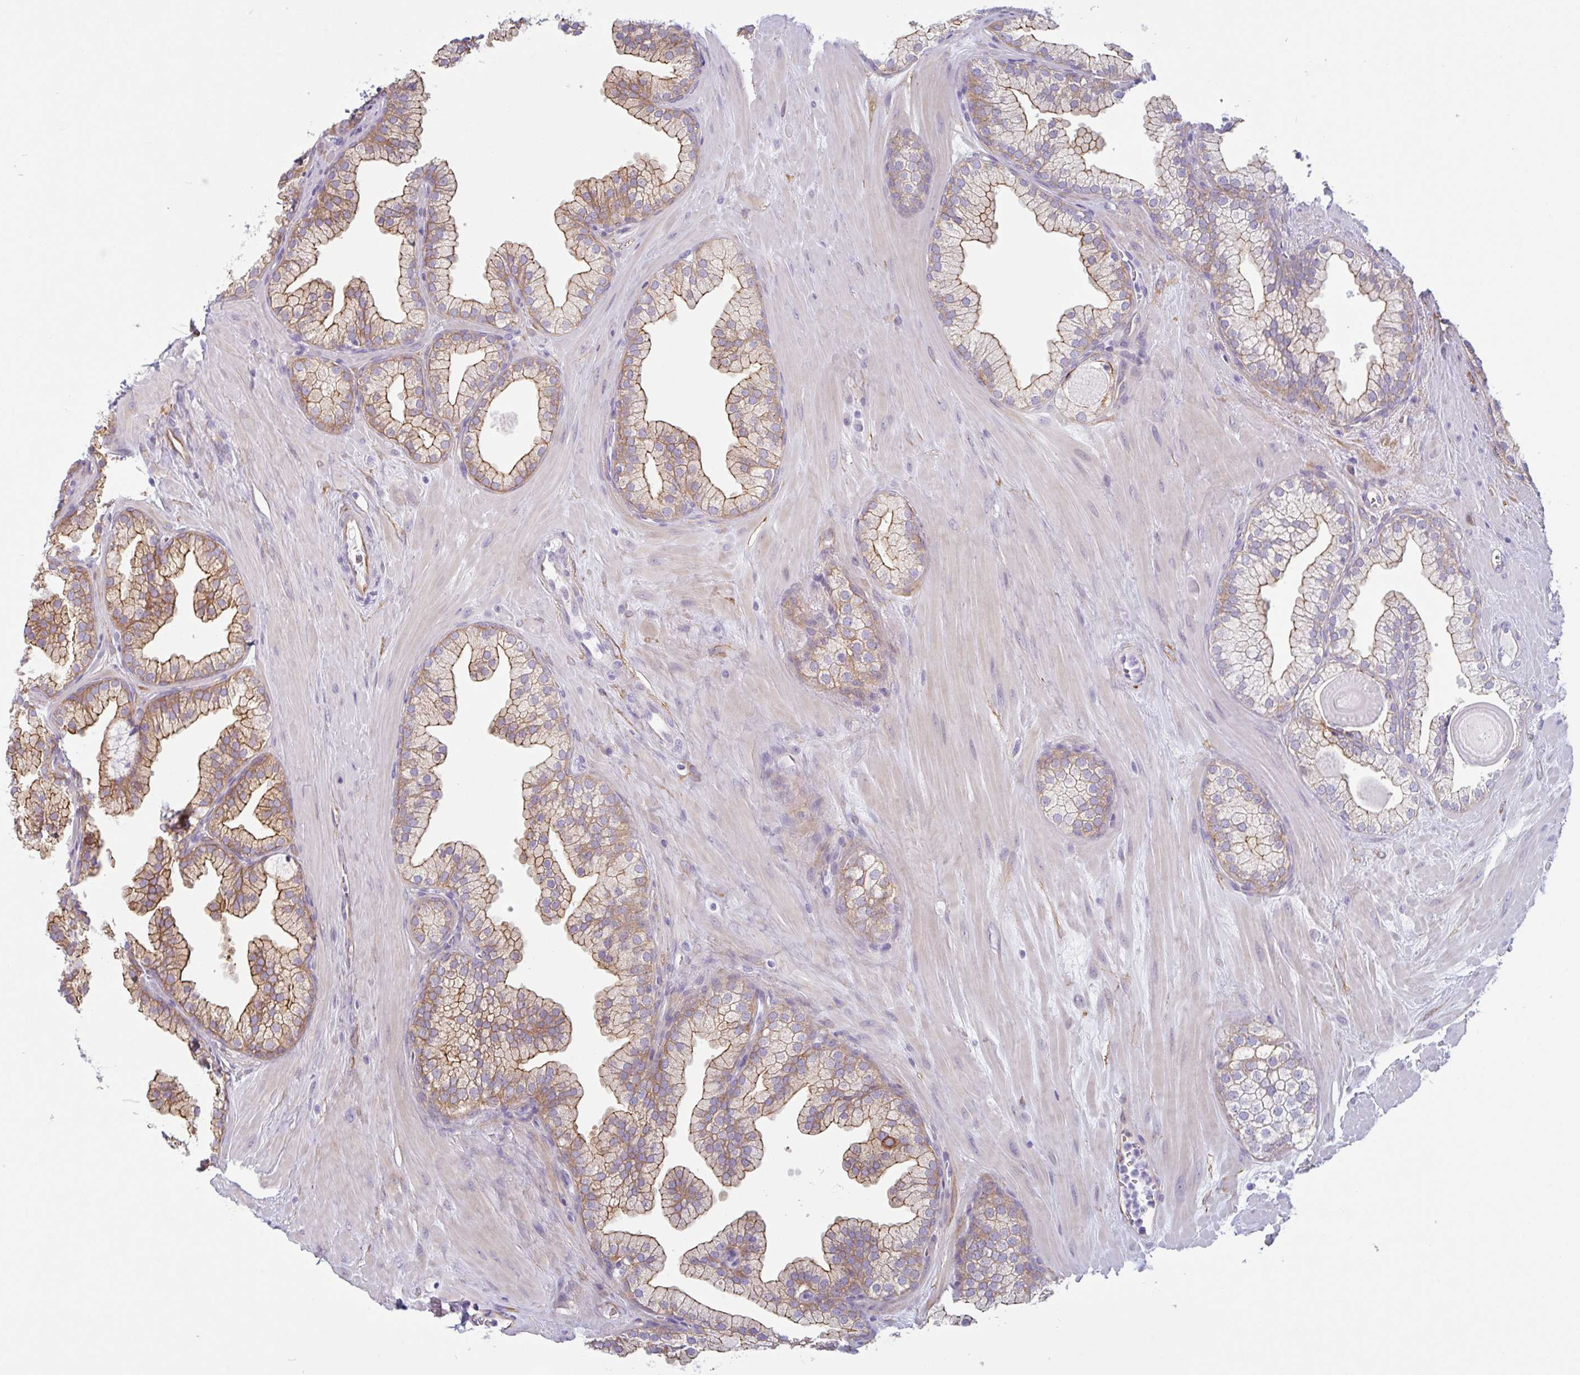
{"staining": {"intensity": "moderate", "quantity": "25%-75%", "location": "cytoplasmic/membranous"}, "tissue": "prostate", "cell_type": "Glandular cells", "image_type": "normal", "snomed": [{"axis": "morphology", "description": "Normal tissue, NOS"}, {"axis": "topography", "description": "Prostate"}, {"axis": "topography", "description": "Peripheral nerve tissue"}], "caption": "Prostate stained with DAB immunohistochemistry (IHC) demonstrates medium levels of moderate cytoplasmic/membranous staining in approximately 25%-75% of glandular cells.", "gene": "MYH10", "patient": {"sex": "male", "age": 61}}